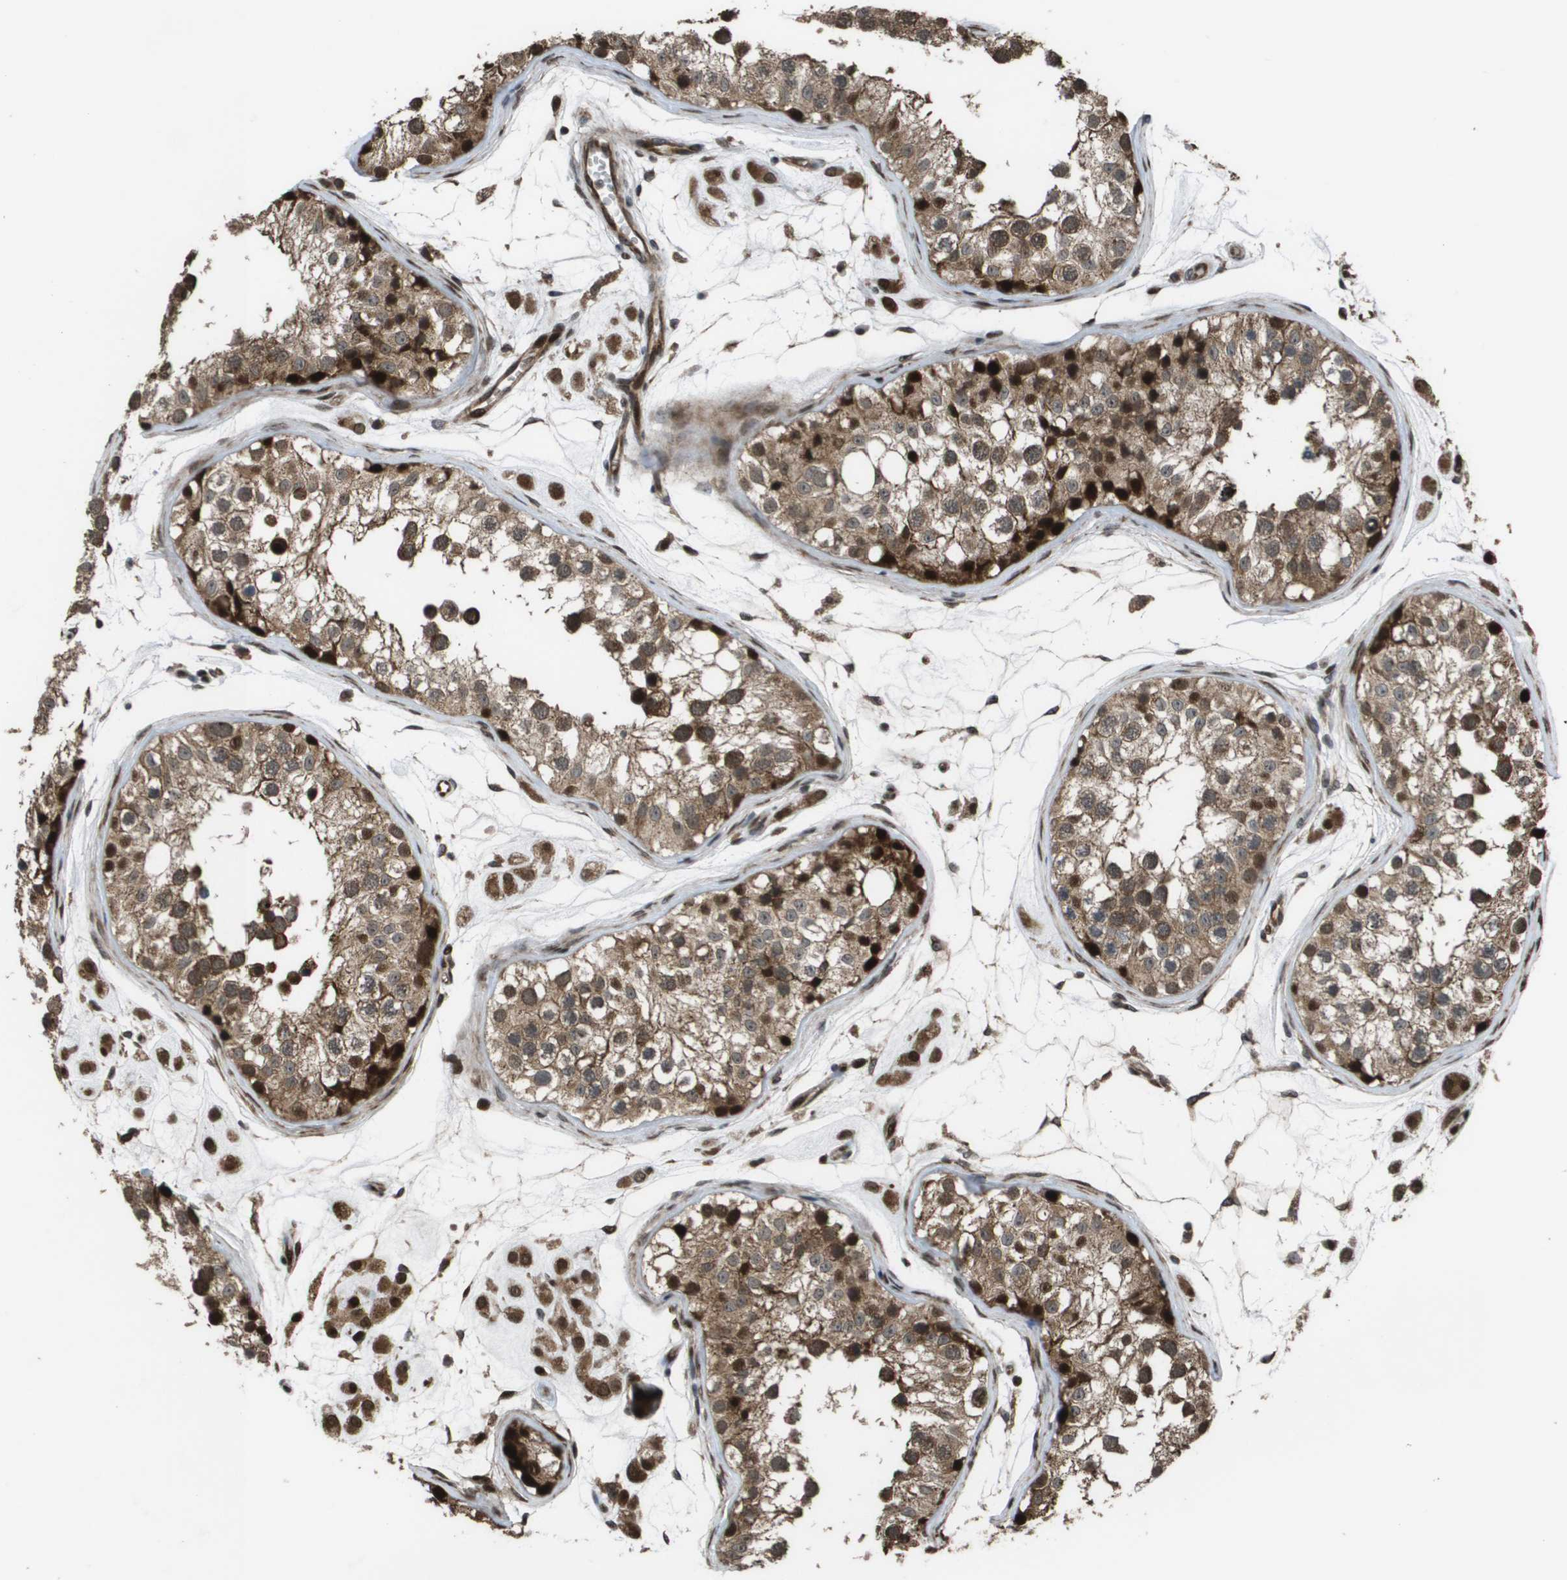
{"staining": {"intensity": "strong", "quantity": ">75%", "location": "cytoplasmic/membranous,nuclear"}, "tissue": "testis", "cell_type": "Cells in seminiferous ducts", "image_type": "normal", "snomed": [{"axis": "morphology", "description": "Normal tissue, NOS"}, {"axis": "morphology", "description": "Adenocarcinoma, metastatic, NOS"}, {"axis": "topography", "description": "Testis"}], "caption": "Testis stained with DAB immunohistochemistry exhibits high levels of strong cytoplasmic/membranous,nuclear expression in approximately >75% of cells in seminiferous ducts.", "gene": "AXIN2", "patient": {"sex": "male", "age": 26}}